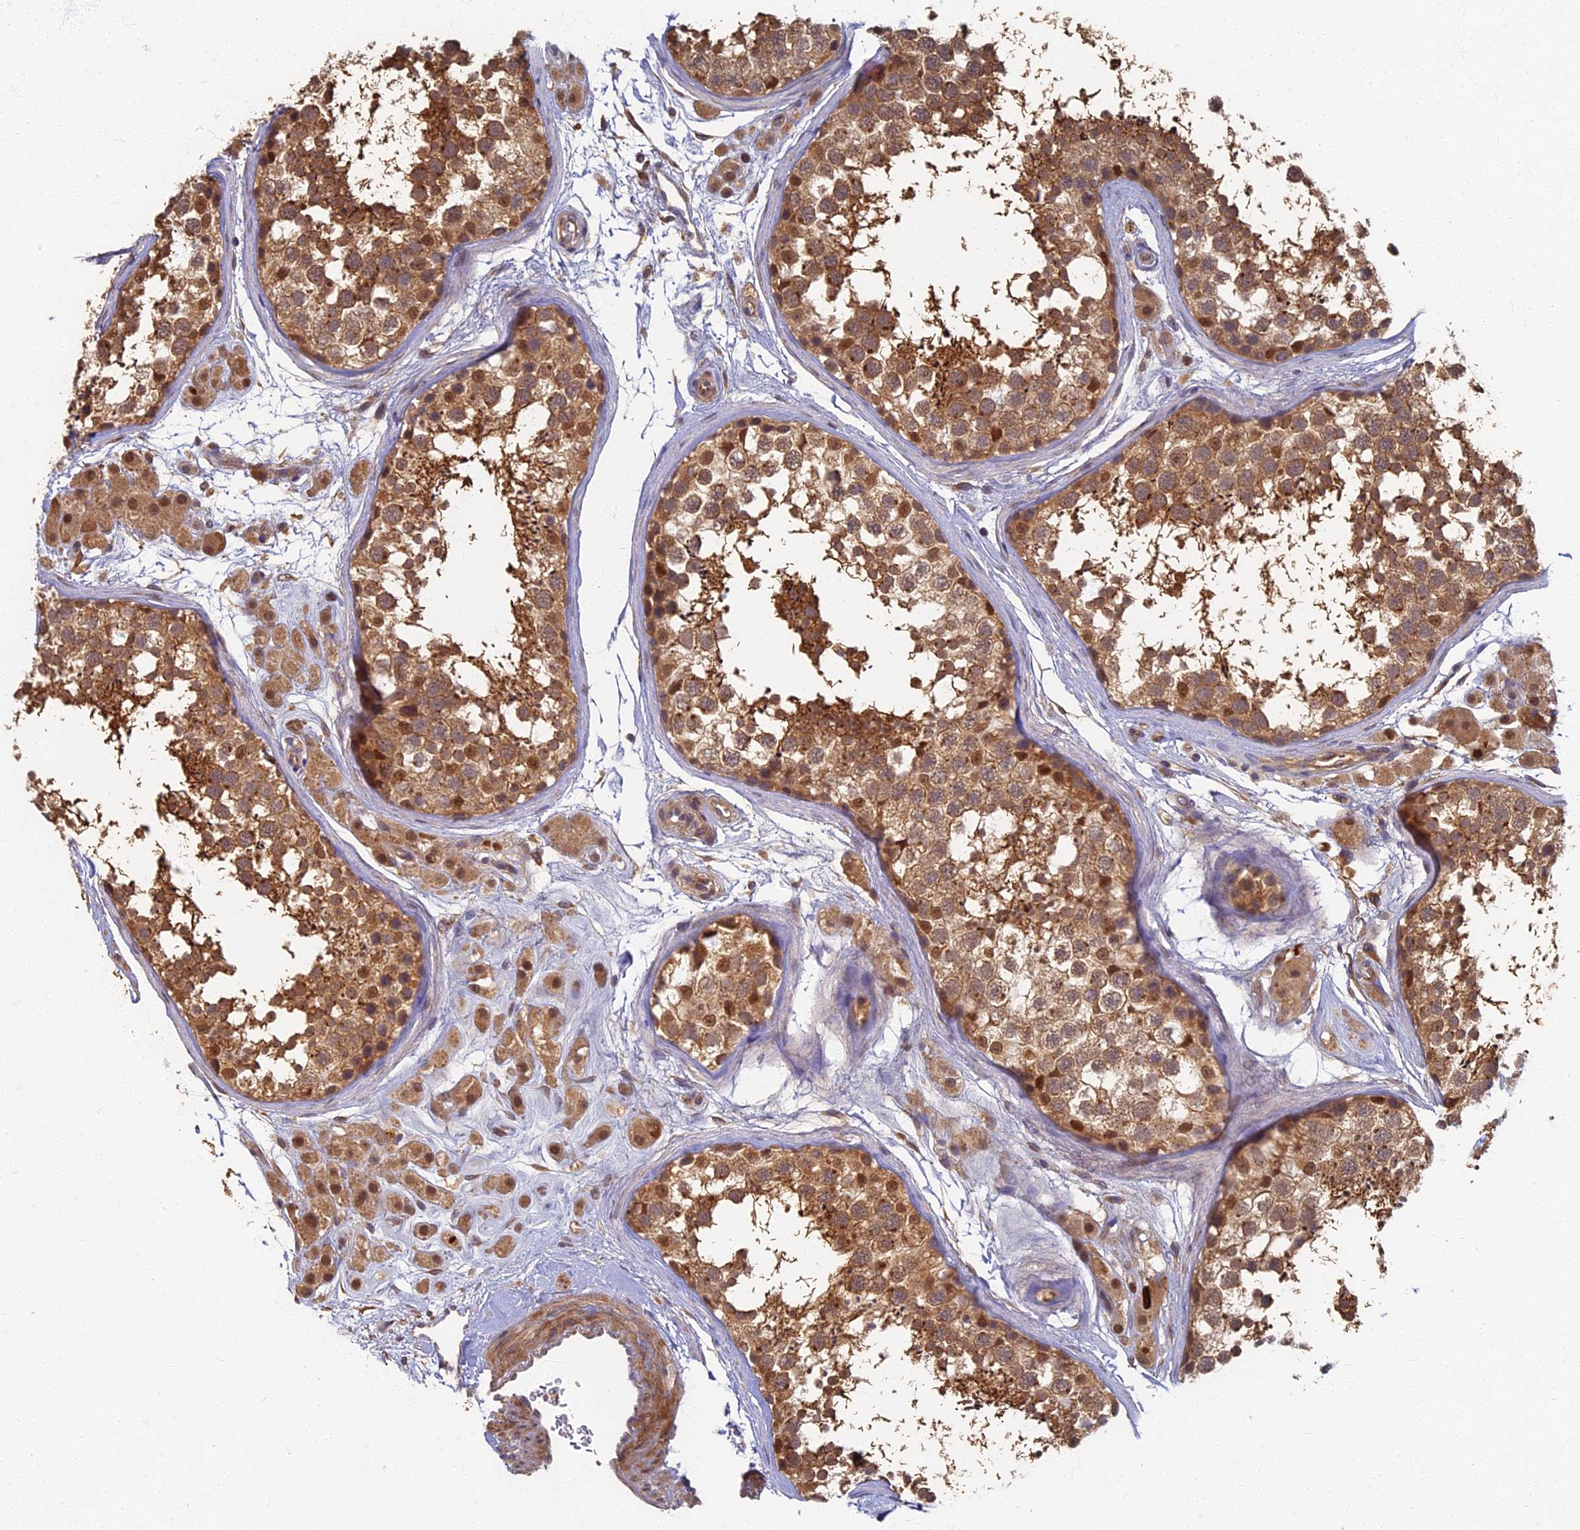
{"staining": {"intensity": "moderate", "quantity": ">75%", "location": "cytoplasmic/membranous,nuclear"}, "tissue": "testis", "cell_type": "Cells in seminiferous ducts", "image_type": "normal", "snomed": [{"axis": "morphology", "description": "Normal tissue, NOS"}, {"axis": "topography", "description": "Testis"}], "caption": "Immunohistochemistry of normal human testis reveals medium levels of moderate cytoplasmic/membranous,nuclear expression in about >75% of cells in seminiferous ducts.", "gene": "RSPH3", "patient": {"sex": "male", "age": 56}}